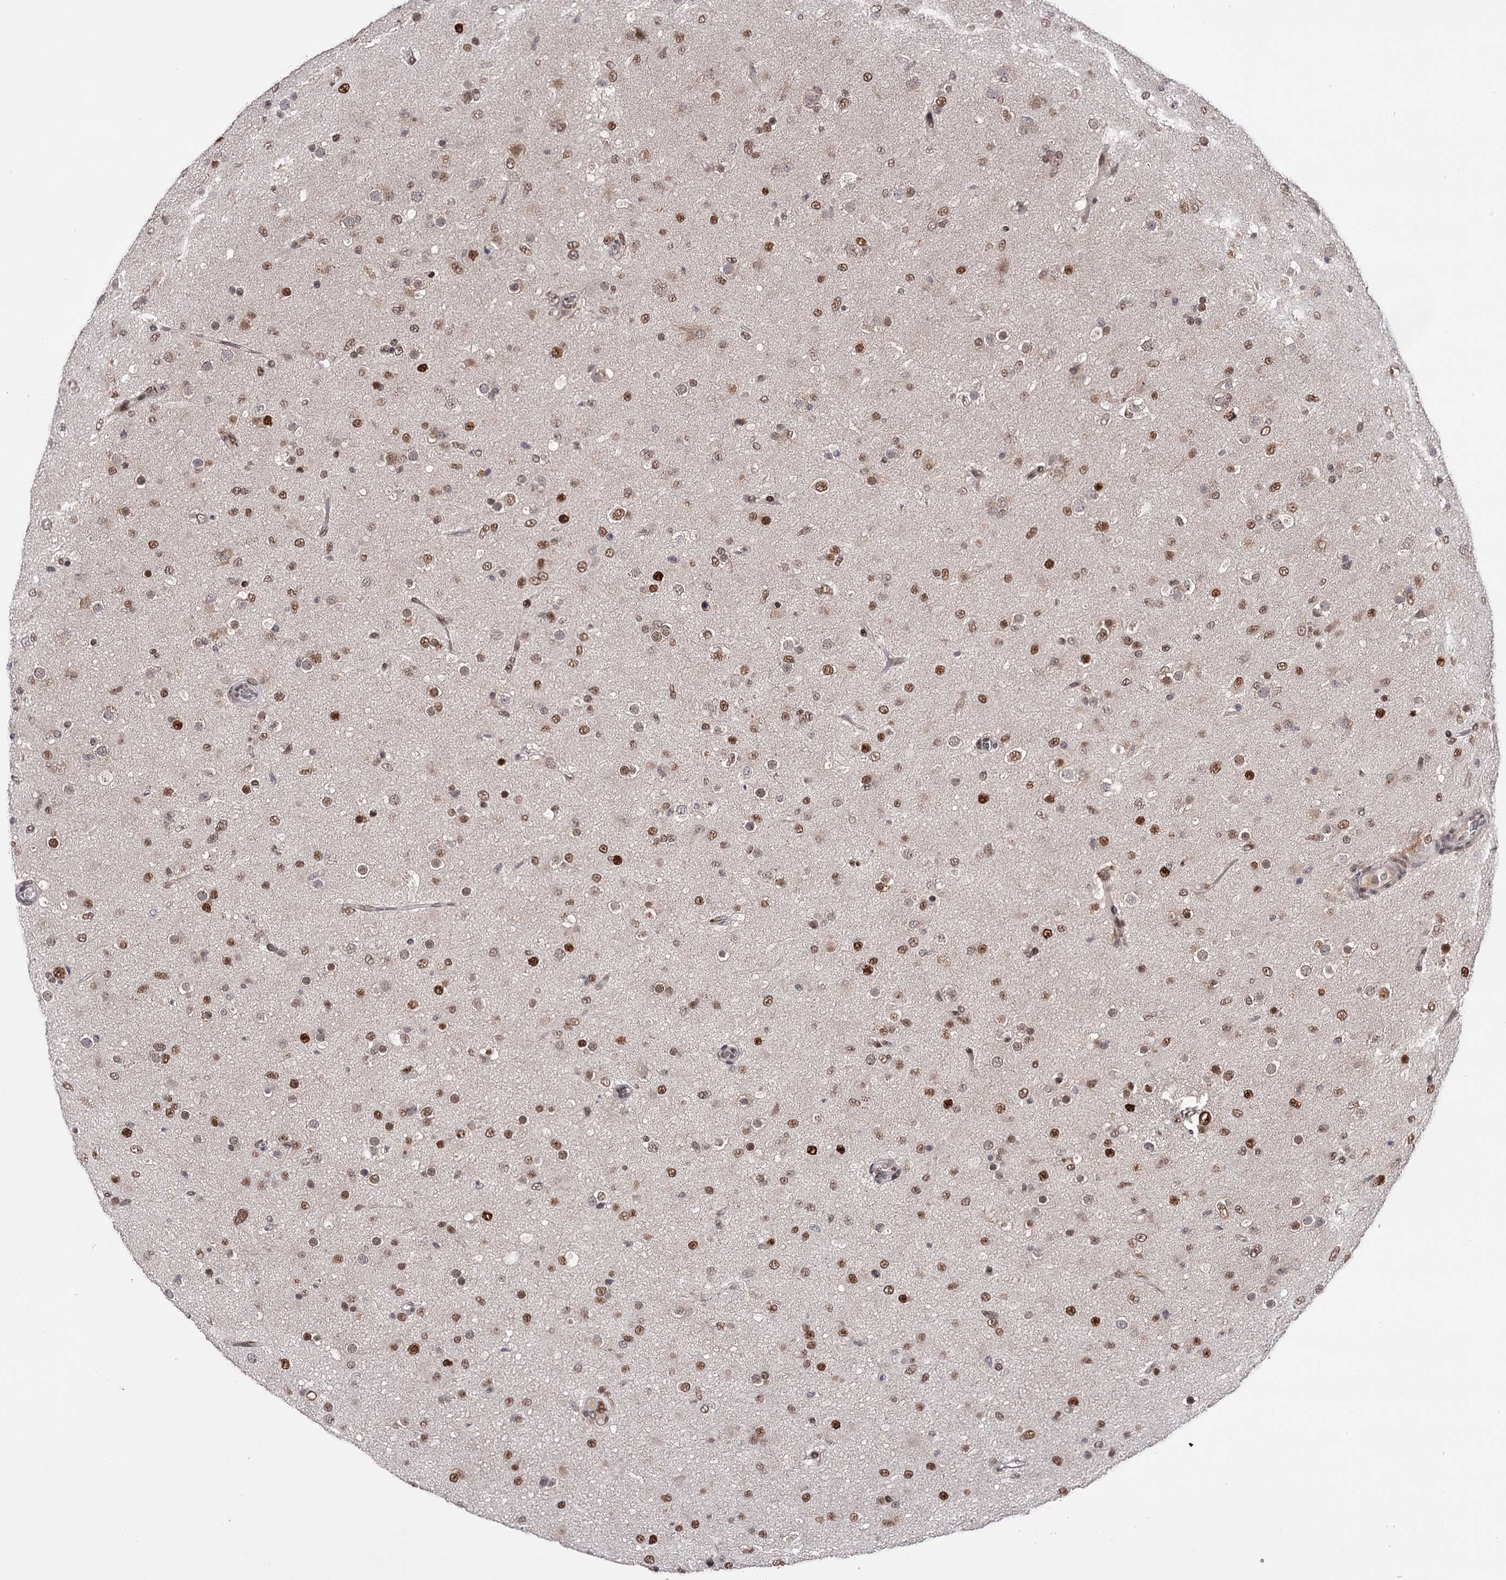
{"staining": {"intensity": "strong", "quantity": ">75%", "location": "nuclear"}, "tissue": "glioma", "cell_type": "Tumor cells", "image_type": "cancer", "snomed": [{"axis": "morphology", "description": "Glioma, malignant, Low grade"}, {"axis": "topography", "description": "Brain"}], "caption": "Strong nuclear expression is identified in about >75% of tumor cells in malignant low-grade glioma. Nuclei are stained in blue.", "gene": "TTC33", "patient": {"sex": "male", "age": 65}}